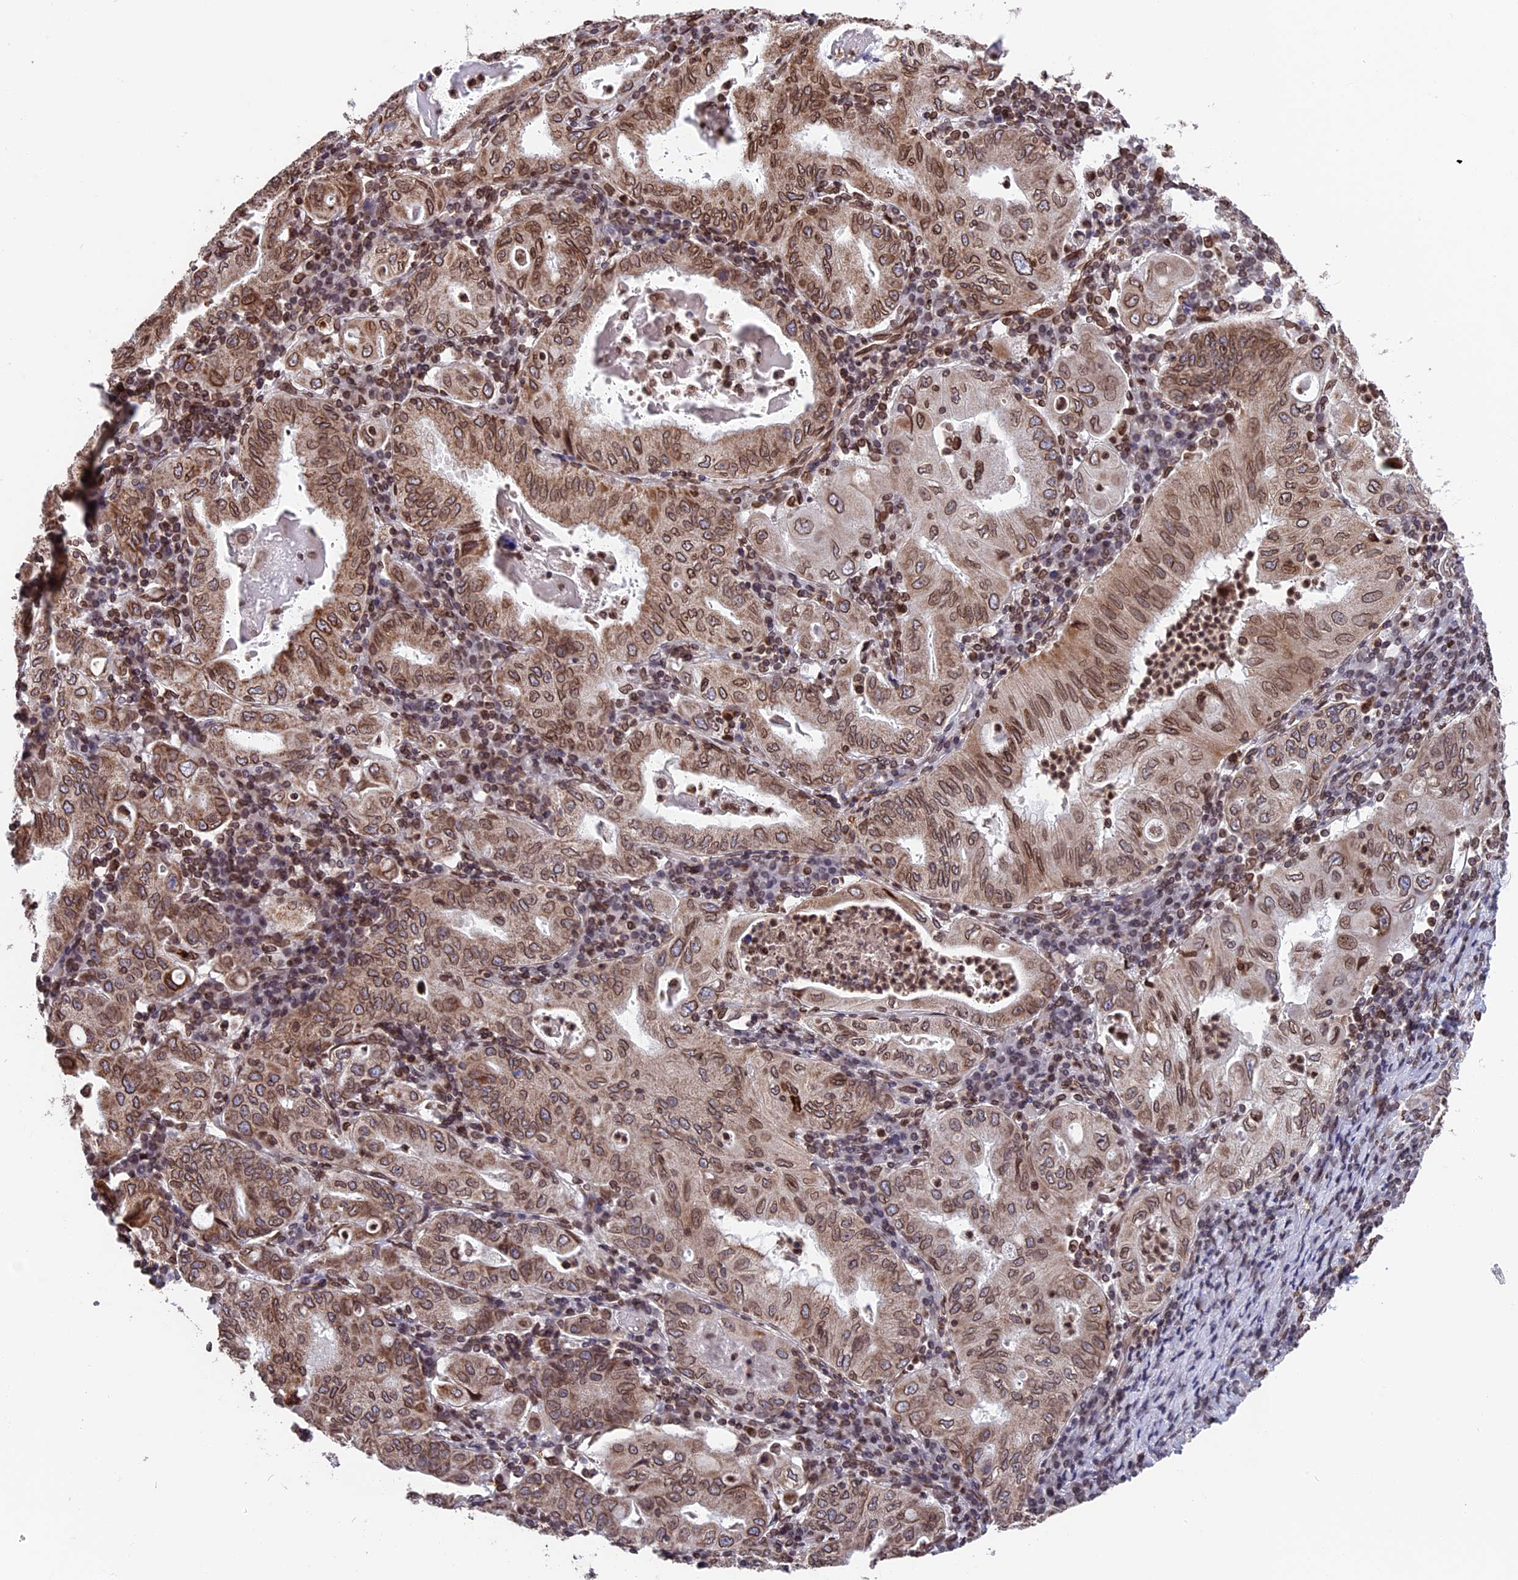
{"staining": {"intensity": "moderate", "quantity": ">75%", "location": "cytoplasmic/membranous,nuclear"}, "tissue": "stomach cancer", "cell_type": "Tumor cells", "image_type": "cancer", "snomed": [{"axis": "morphology", "description": "Normal tissue, NOS"}, {"axis": "morphology", "description": "Adenocarcinoma, NOS"}, {"axis": "topography", "description": "Esophagus"}, {"axis": "topography", "description": "Stomach, upper"}, {"axis": "topography", "description": "Peripheral nerve tissue"}], "caption": "A high-resolution histopathology image shows immunohistochemistry staining of stomach adenocarcinoma, which demonstrates moderate cytoplasmic/membranous and nuclear positivity in about >75% of tumor cells. The staining is performed using DAB brown chromogen to label protein expression. The nuclei are counter-stained blue using hematoxylin.", "gene": "PTCHD4", "patient": {"sex": "male", "age": 62}}